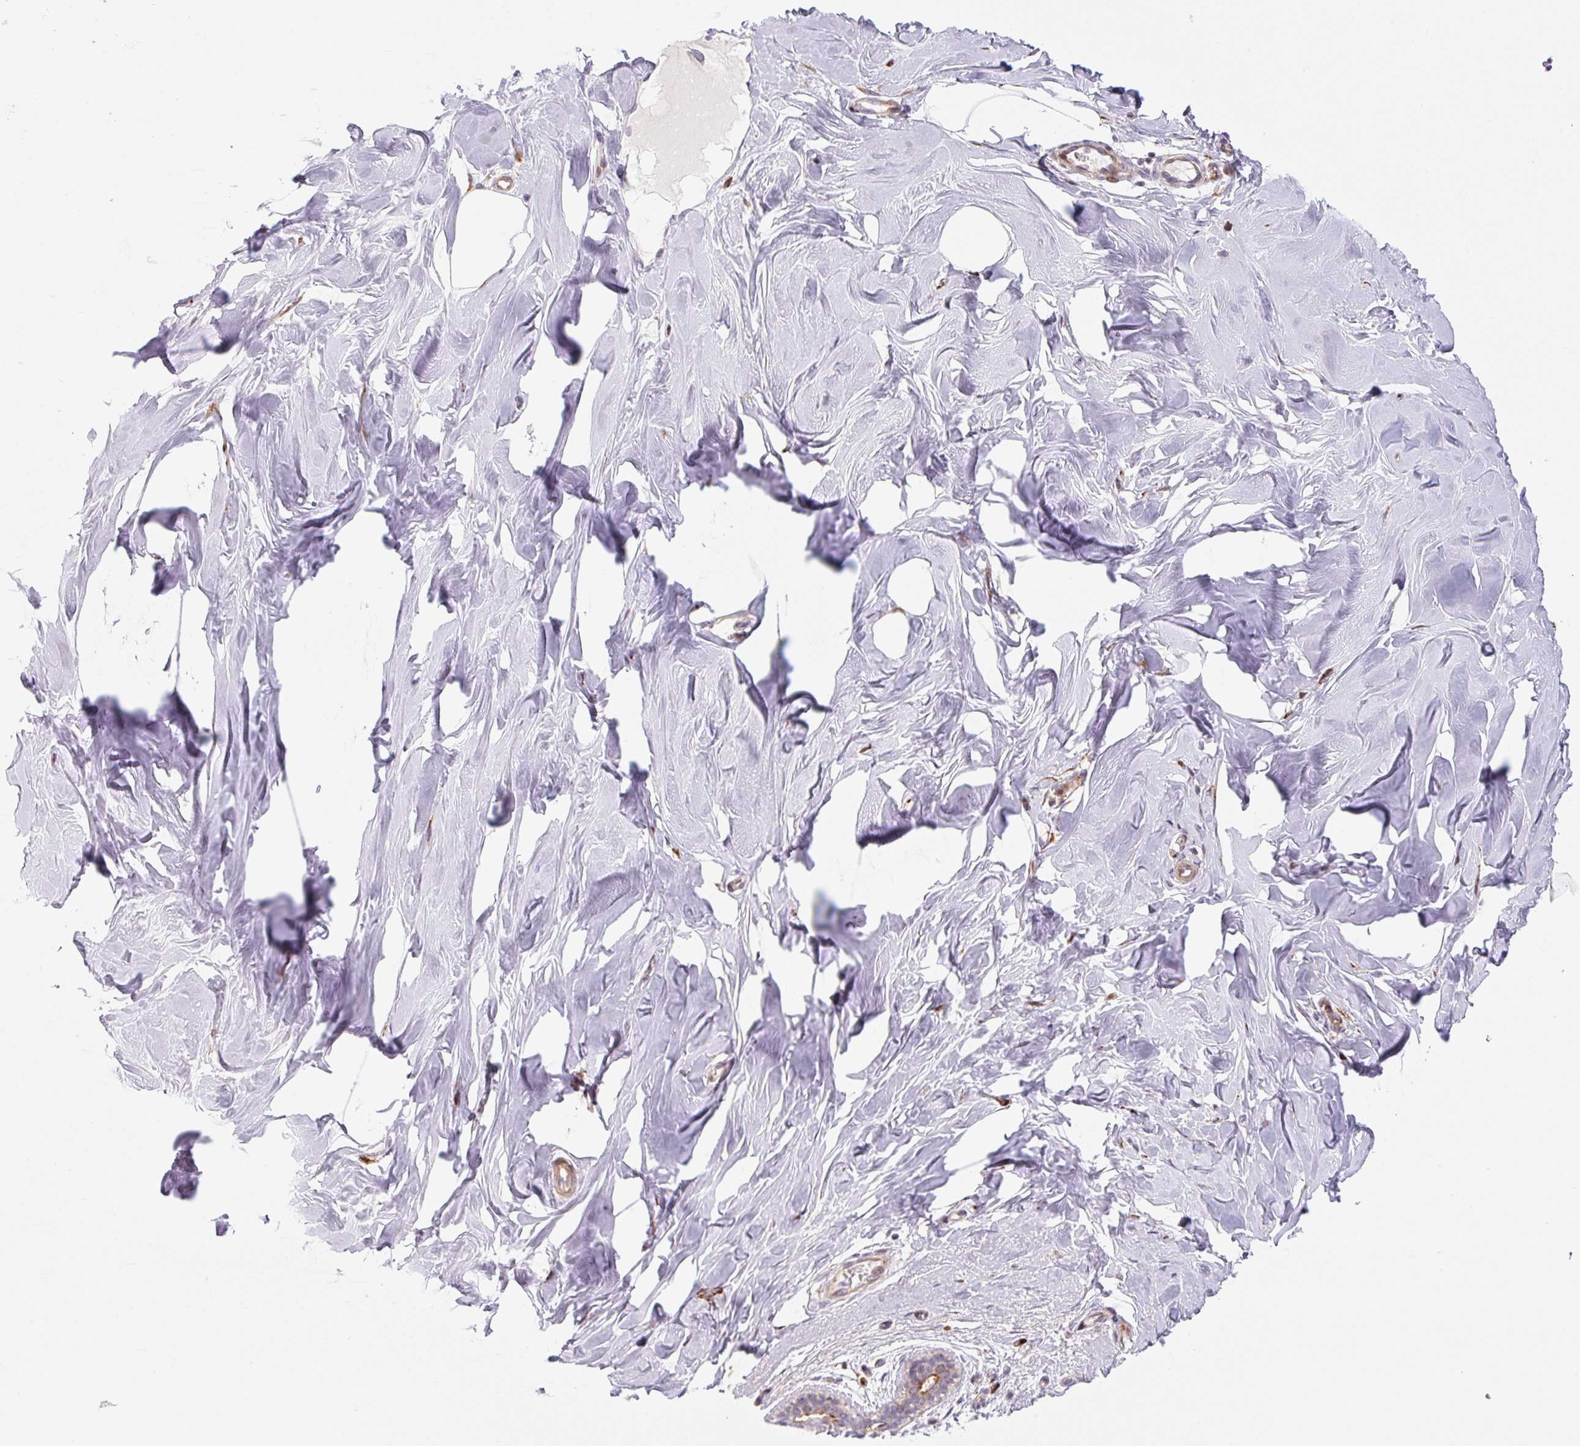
{"staining": {"intensity": "negative", "quantity": "none", "location": "none"}, "tissue": "breast", "cell_type": "Adipocytes", "image_type": "normal", "snomed": [{"axis": "morphology", "description": "Normal tissue, NOS"}, {"axis": "topography", "description": "Breast"}], "caption": "Micrograph shows no significant protein staining in adipocytes of unremarkable breast. (DAB IHC, high magnification).", "gene": "DISP3", "patient": {"sex": "female", "age": 27}}